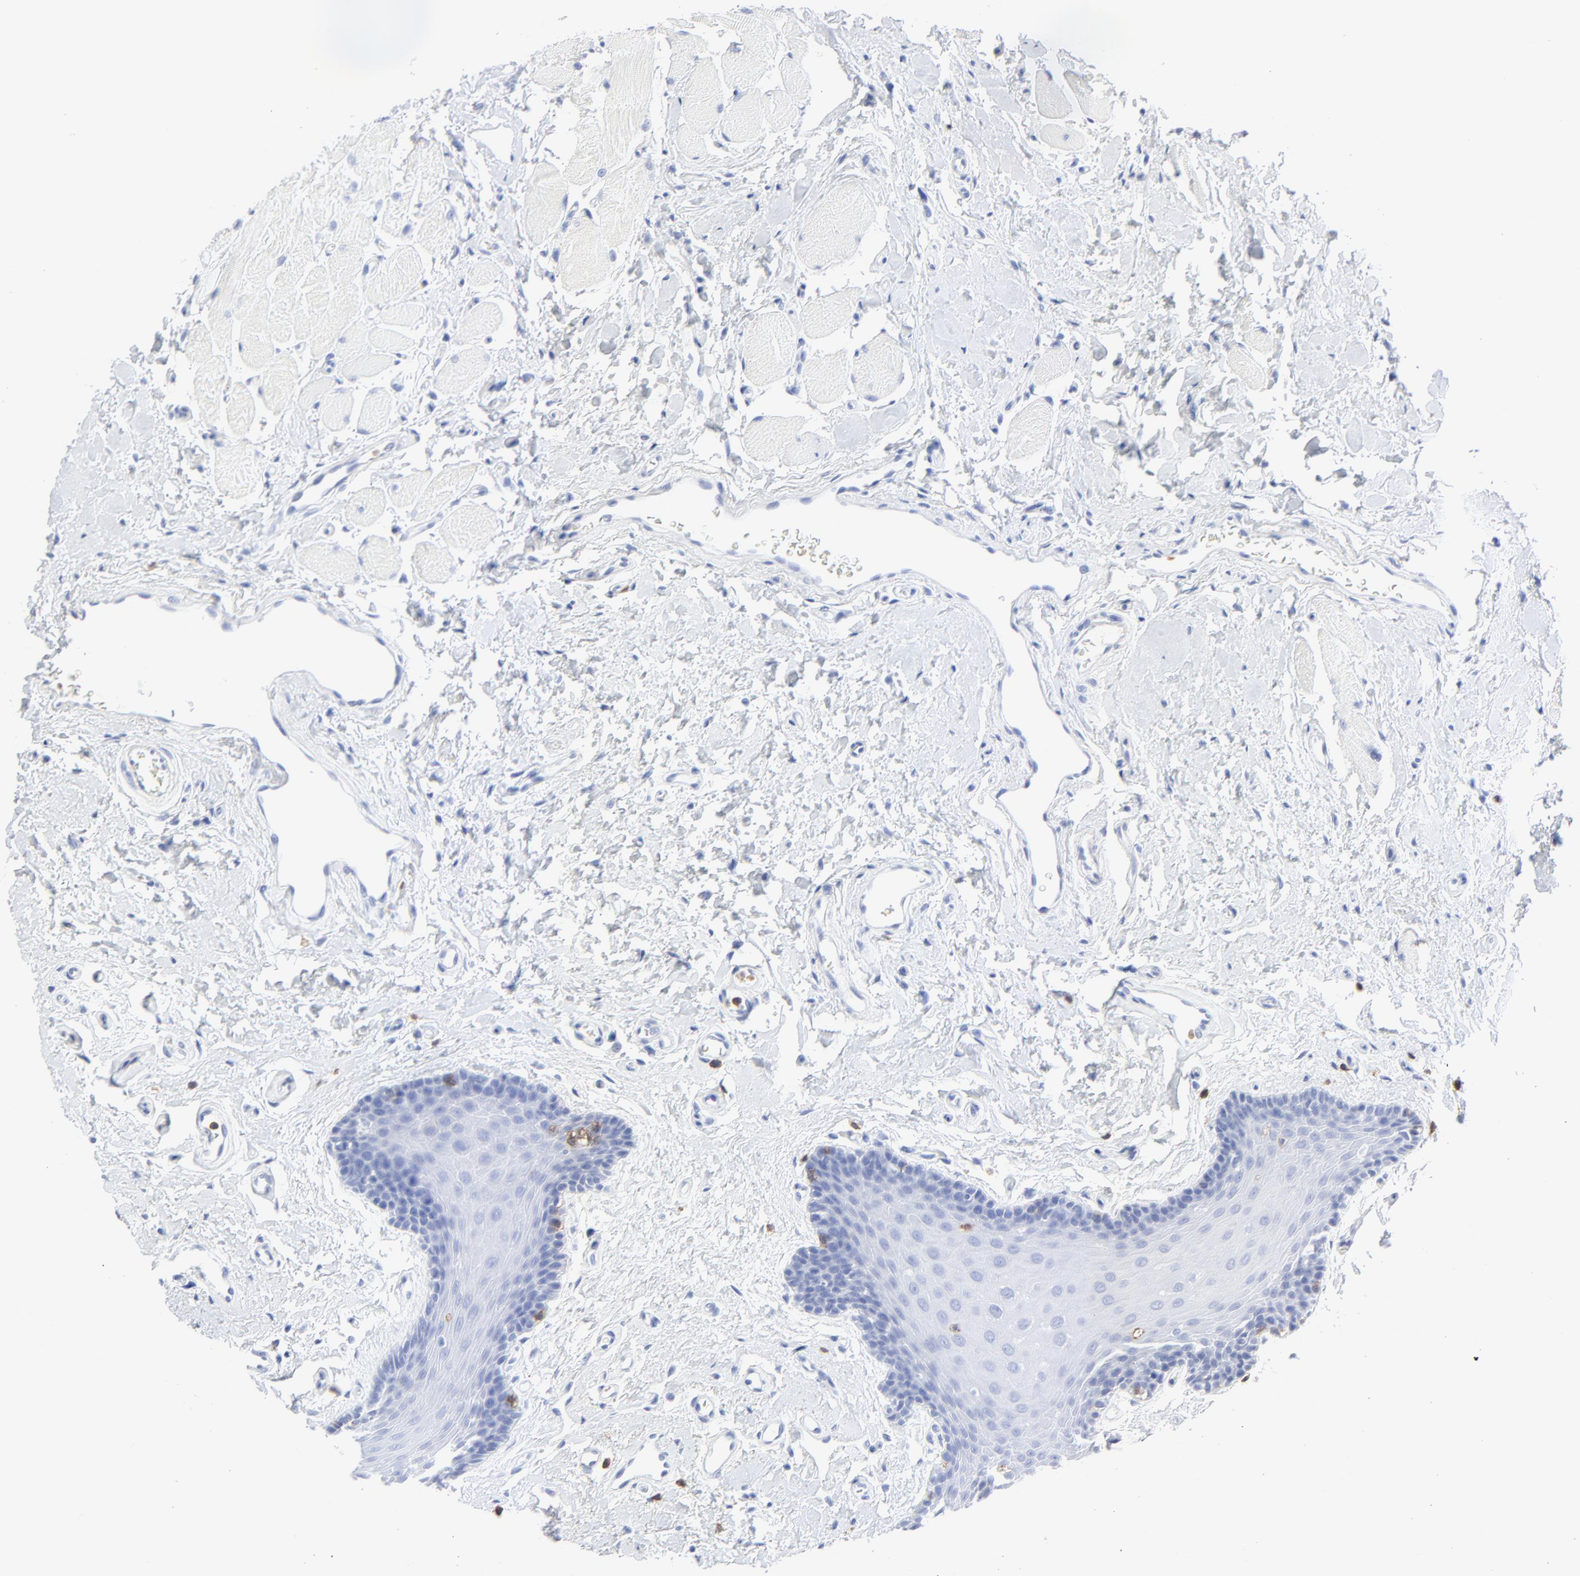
{"staining": {"intensity": "negative", "quantity": "none", "location": "none"}, "tissue": "oral mucosa", "cell_type": "Squamous epithelial cells", "image_type": "normal", "snomed": [{"axis": "morphology", "description": "Normal tissue, NOS"}, {"axis": "topography", "description": "Oral tissue"}], "caption": "Squamous epithelial cells are negative for protein expression in unremarkable human oral mucosa.", "gene": "LCK", "patient": {"sex": "male", "age": 62}}